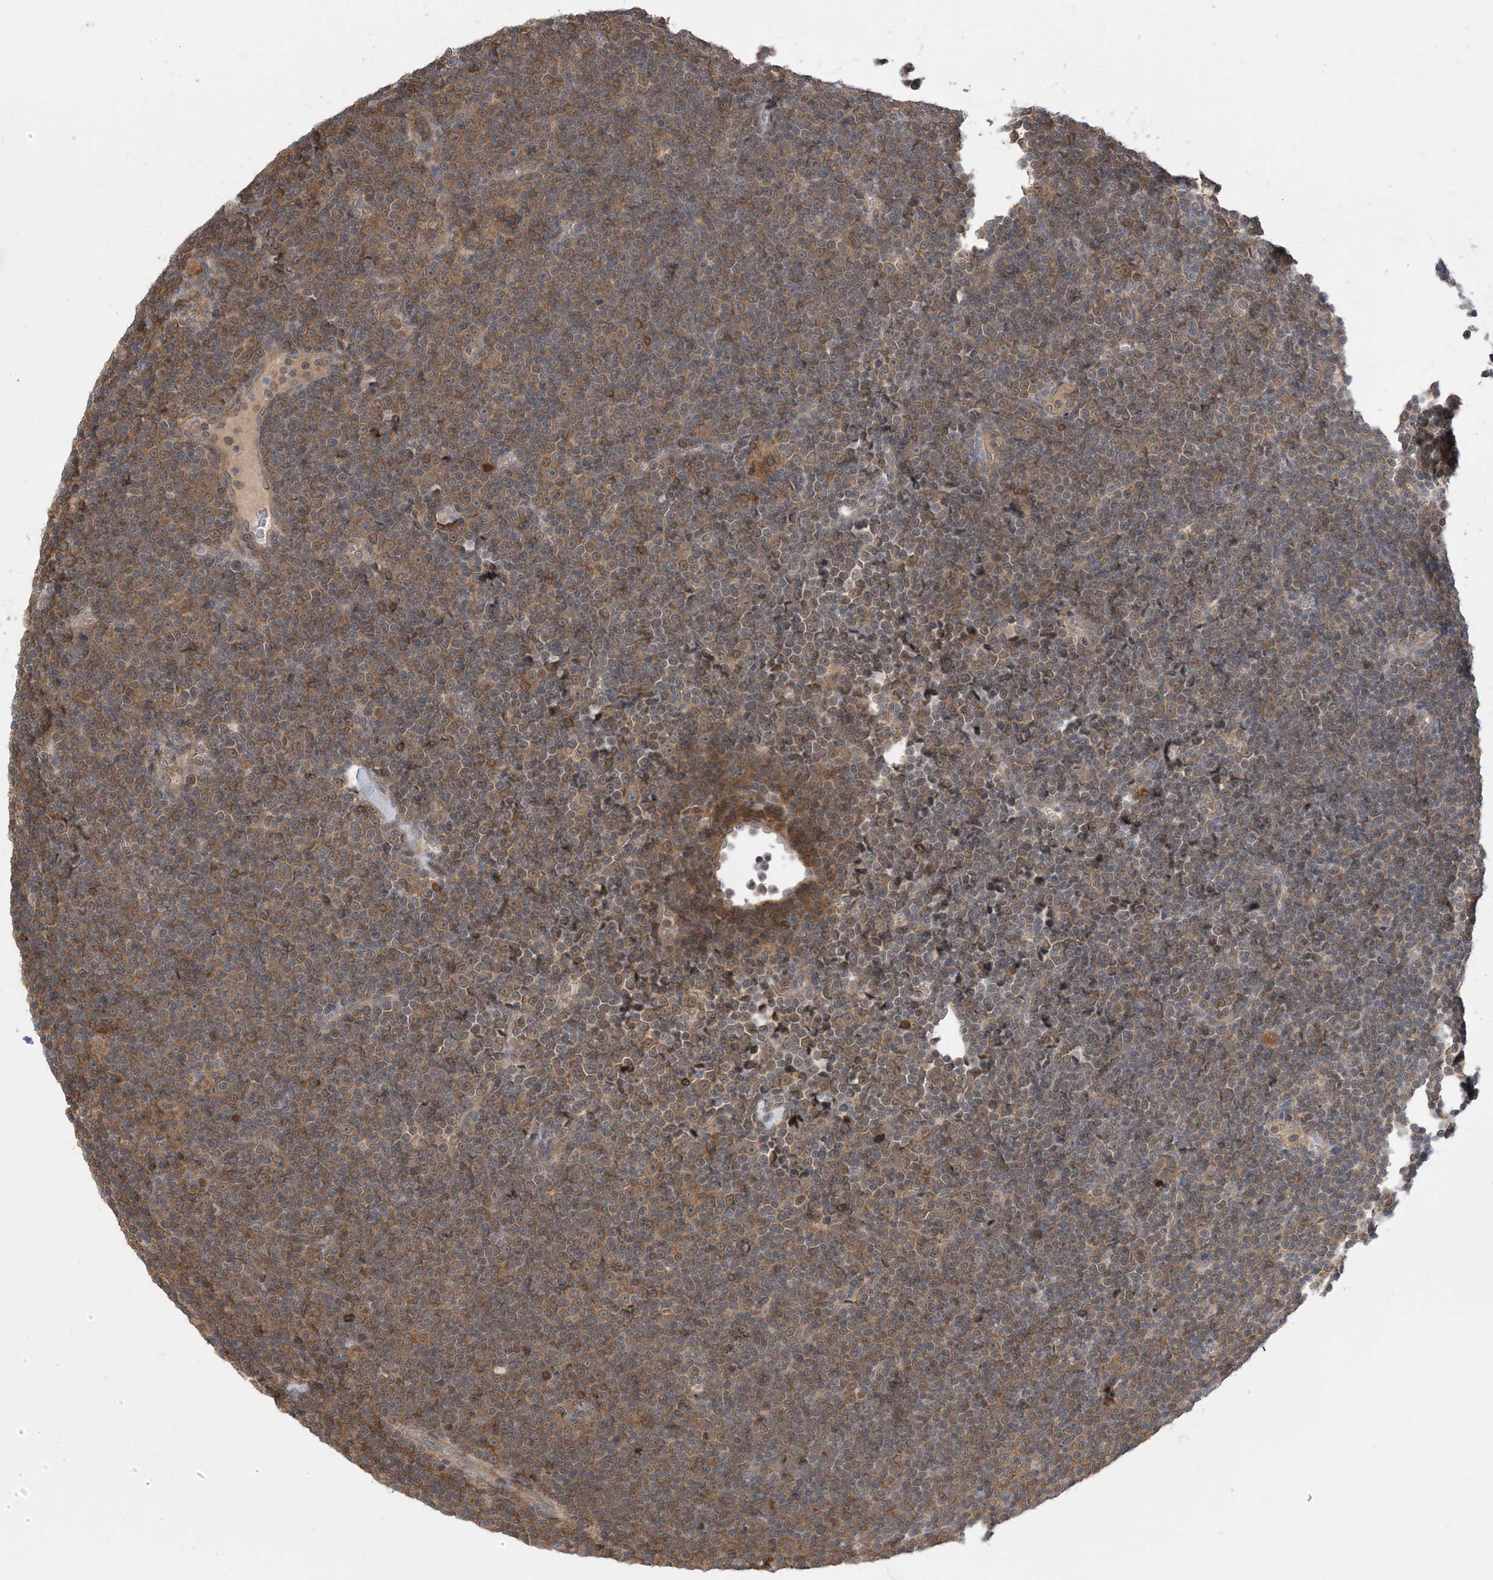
{"staining": {"intensity": "moderate", "quantity": ">75%", "location": "cytoplasmic/membranous"}, "tissue": "lymphoma", "cell_type": "Tumor cells", "image_type": "cancer", "snomed": [{"axis": "morphology", "description": "Malignant lymphoma, non-Hodgkin's type, Low grade"}, {"axis": "topography", "description": "Lymph node"}], "caption": "Malignant lymphoma, non-Hodgkin's type (low-grade) was stained to show a protein in brown. There is medium levels of moderate cytoplasmic/membranous positivity in approximately >75% of tumor cells.", "gene": "WDR26", "patient": {"sex": "female", "age": 67}}